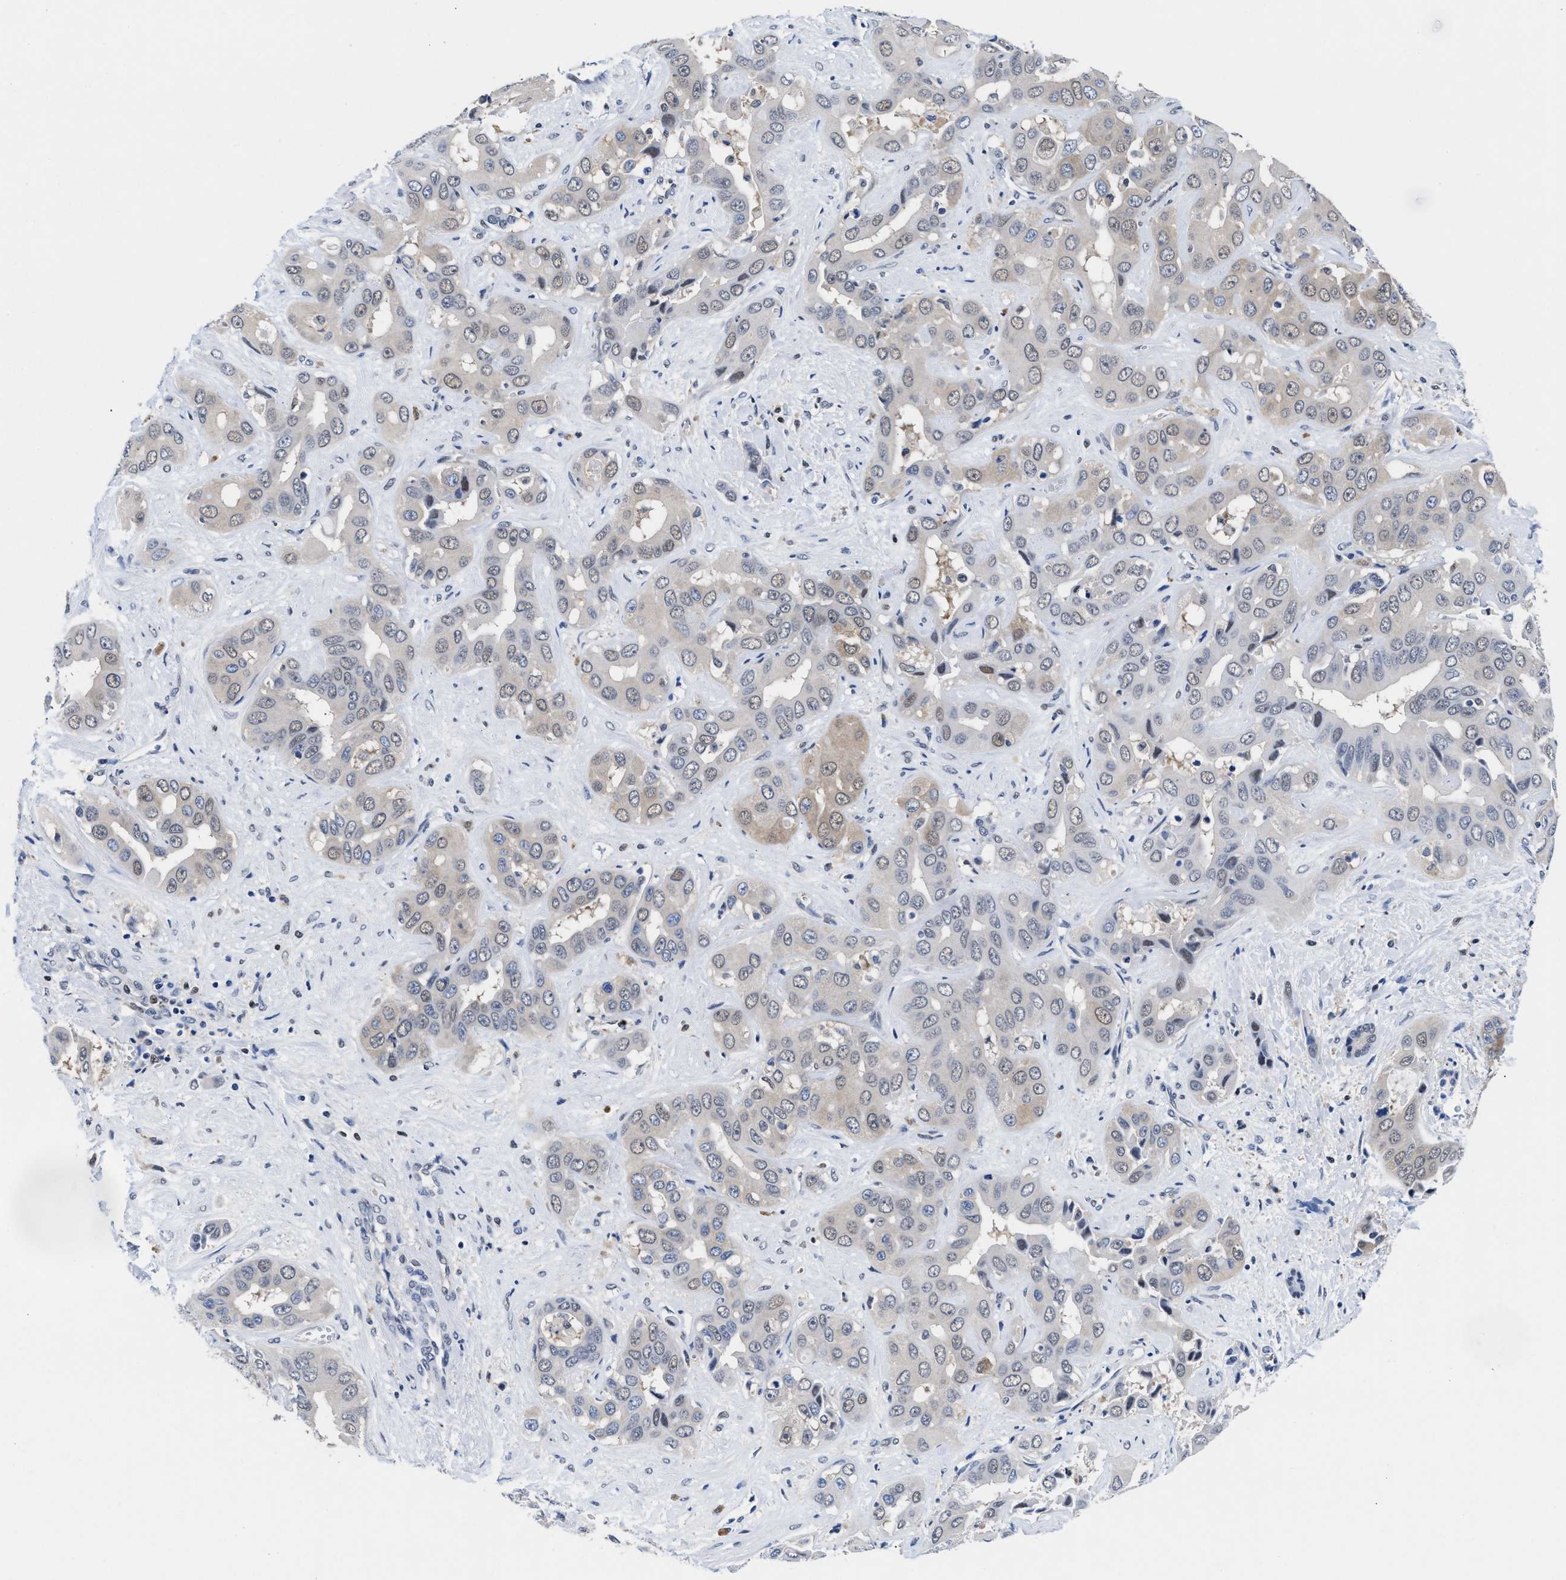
{"staining": {"intensity": "weak", "quantity": "<25%", "location": "cytoplasmic/membranous,nuclear"}, "tissue": "liver cancer", "cell_type": "Tumor cells", "image_type": "cancer", "snomed": [{"axis": "morphology", "description": "Cholangiocarcinoma"}, {"axis": "topography", "description": "Liver"}], "caption": "Immunohistochemistry of cholangiocarcinoma (liver) demonstrates no staining in tumor cells.", "gene": "ACLY", "patient": {"sex": "female", "age": 52}}